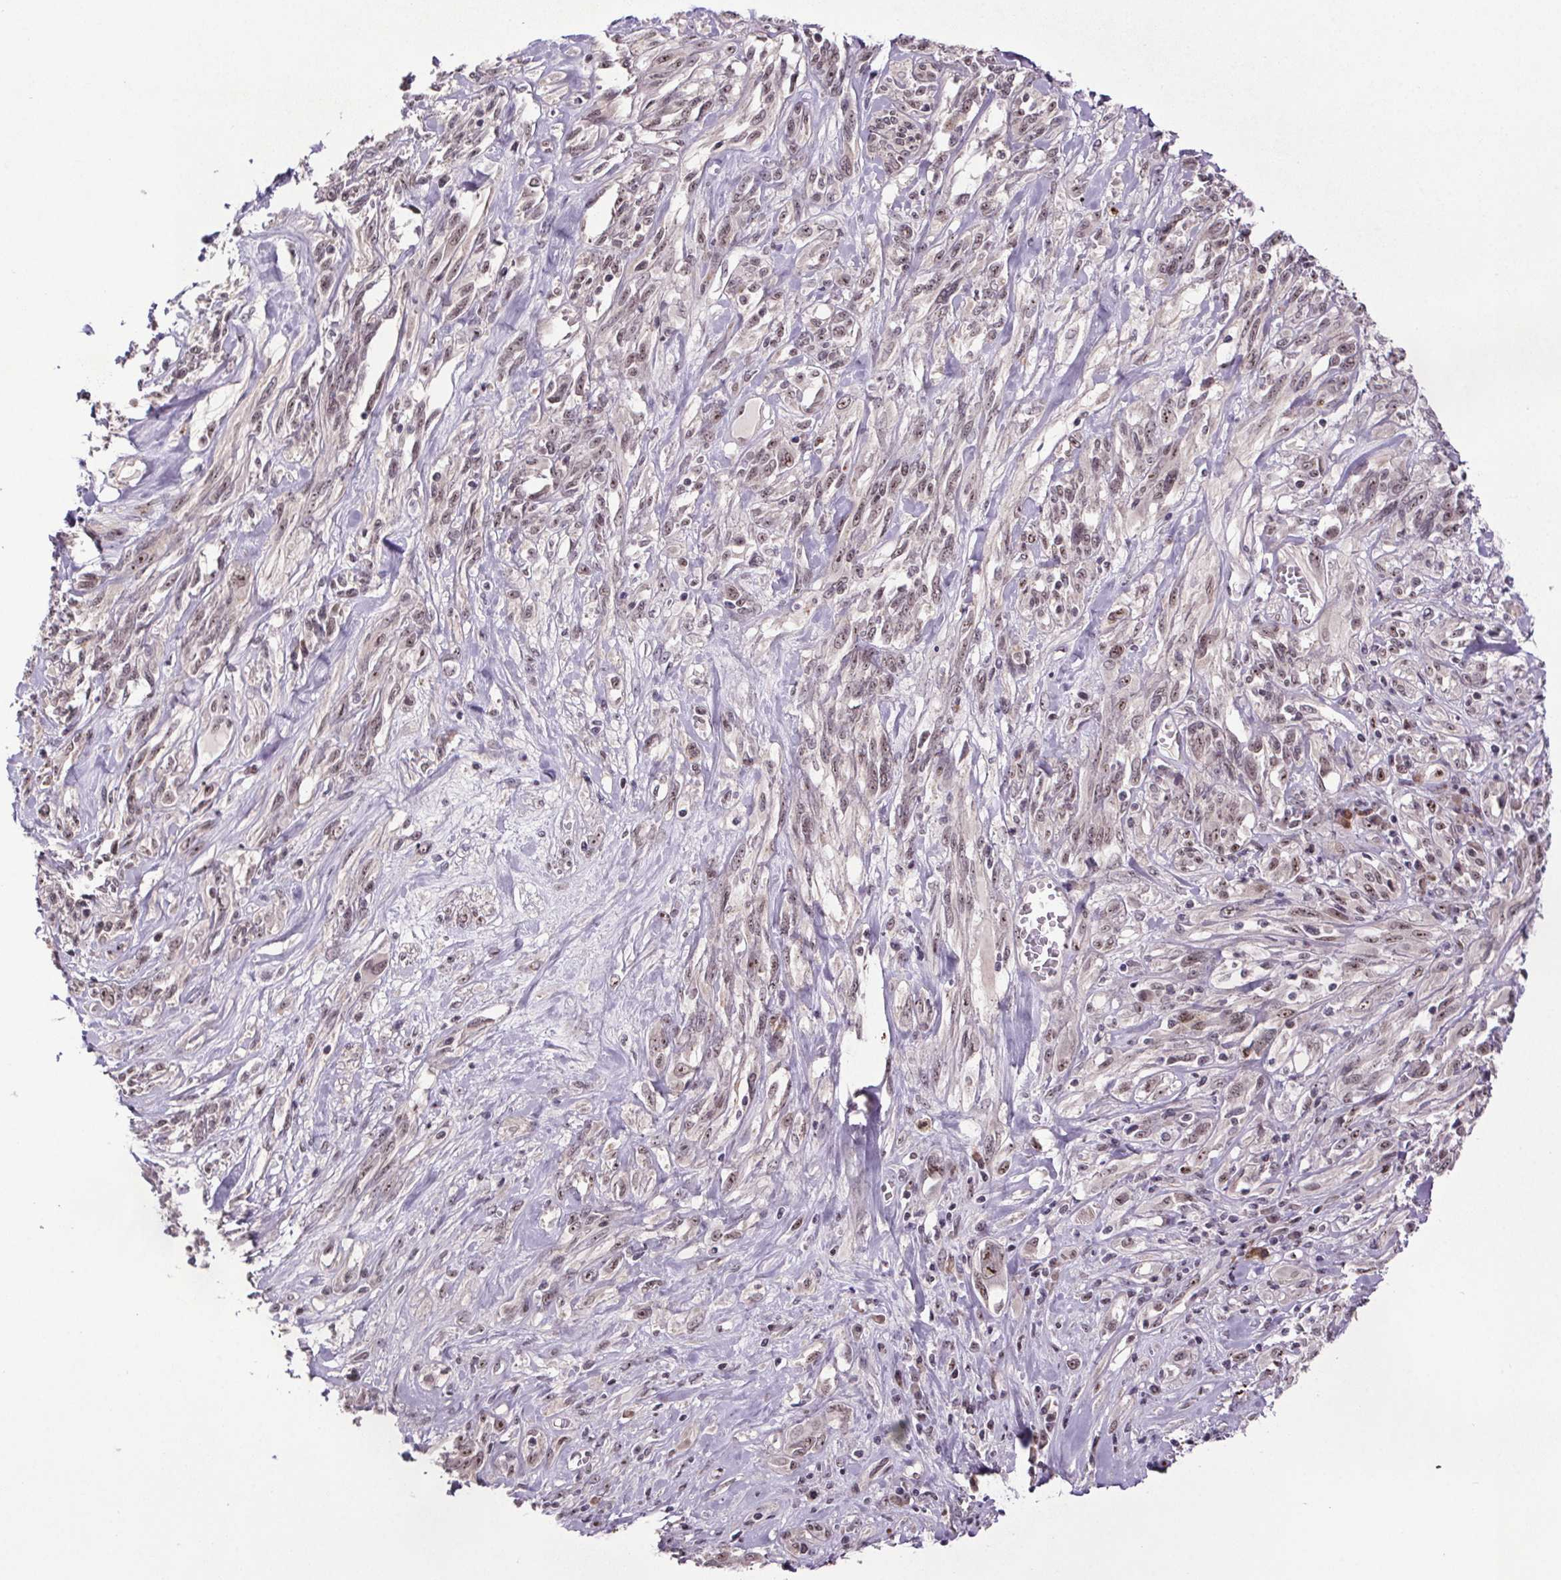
{"staining": {"intensity": "weak", "quantity": "25%-75%", "location": "nuclear"}, "tissue": "melanoma", "cell_type": "Tumor cells", "image_type": "cancer", "snomed": [{"axis": "morphology", "description": "Malignant melanoma, NOS"}, {"axis": "topography", "description": "Skin"}], "caption": "Immunohistochemistry photomicrograph of neoplastic tissue: melanoma stained using immunohistochemistry reveals low levels of weak protein expression localized specifically in the nuclear of tumor cells, appearing as a nuclear brown color.", "gene": "ATMIN", "patient": {"sex": "female", "age": 91}}